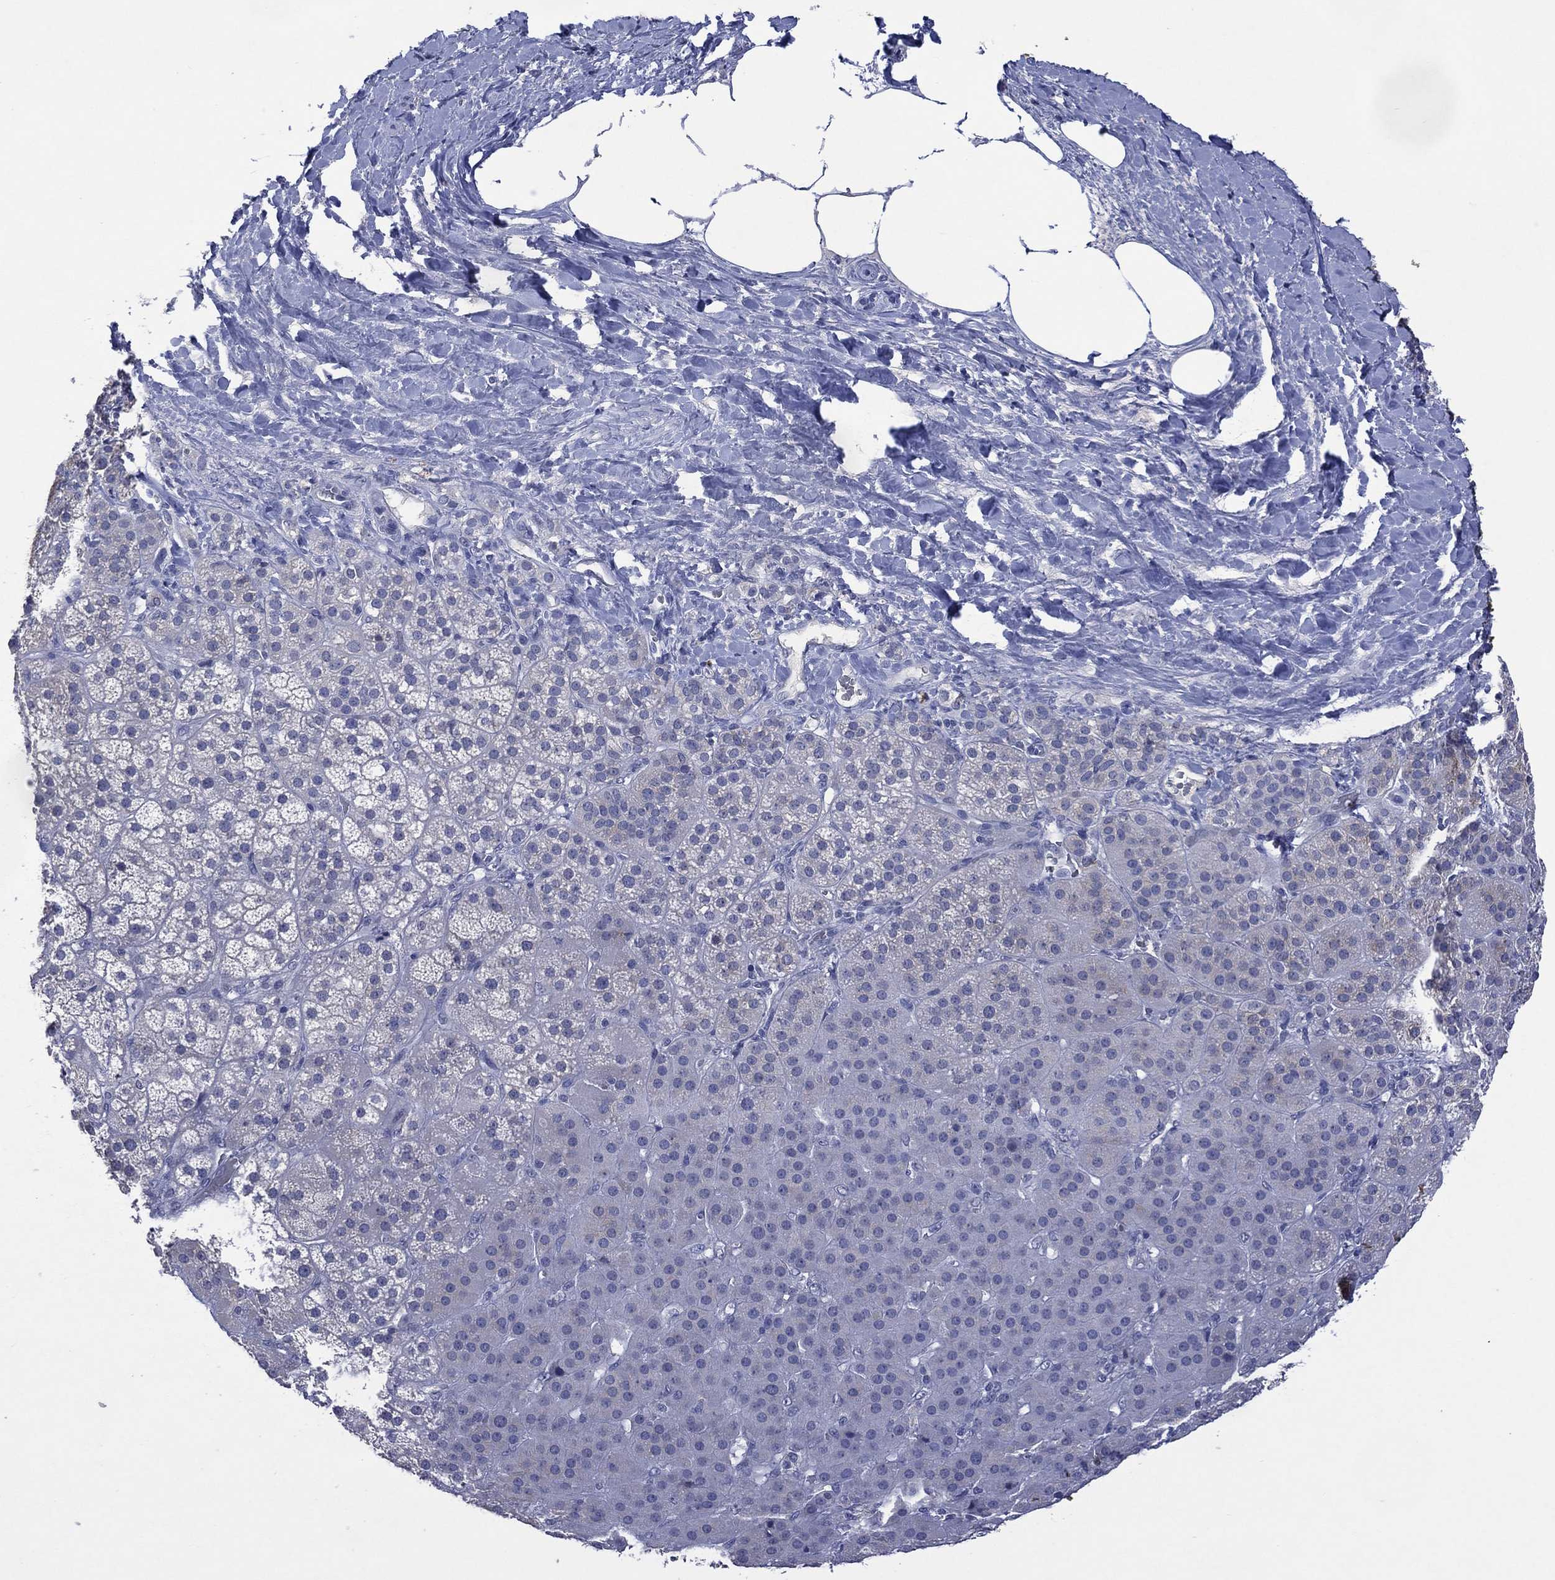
{"staining": {"intensity": "negative", "quantity": "none", "location": "none"}, "tissue": "adrenal gland", "cell_type": "Glandular cells", "image_type": "normal", "snomed": [{"axis": "morphology", "description": "Normal tissue, NOS"}, {"axis": "topography", "description": "Adrenal gland"}], "caption": "Human adrenal gland stained for a protein using immunohistochemistry (IHC) exhibits no expression in glandular cells.", "gene": "ASB10", "patient": {"sex": "male", "age": 57}}